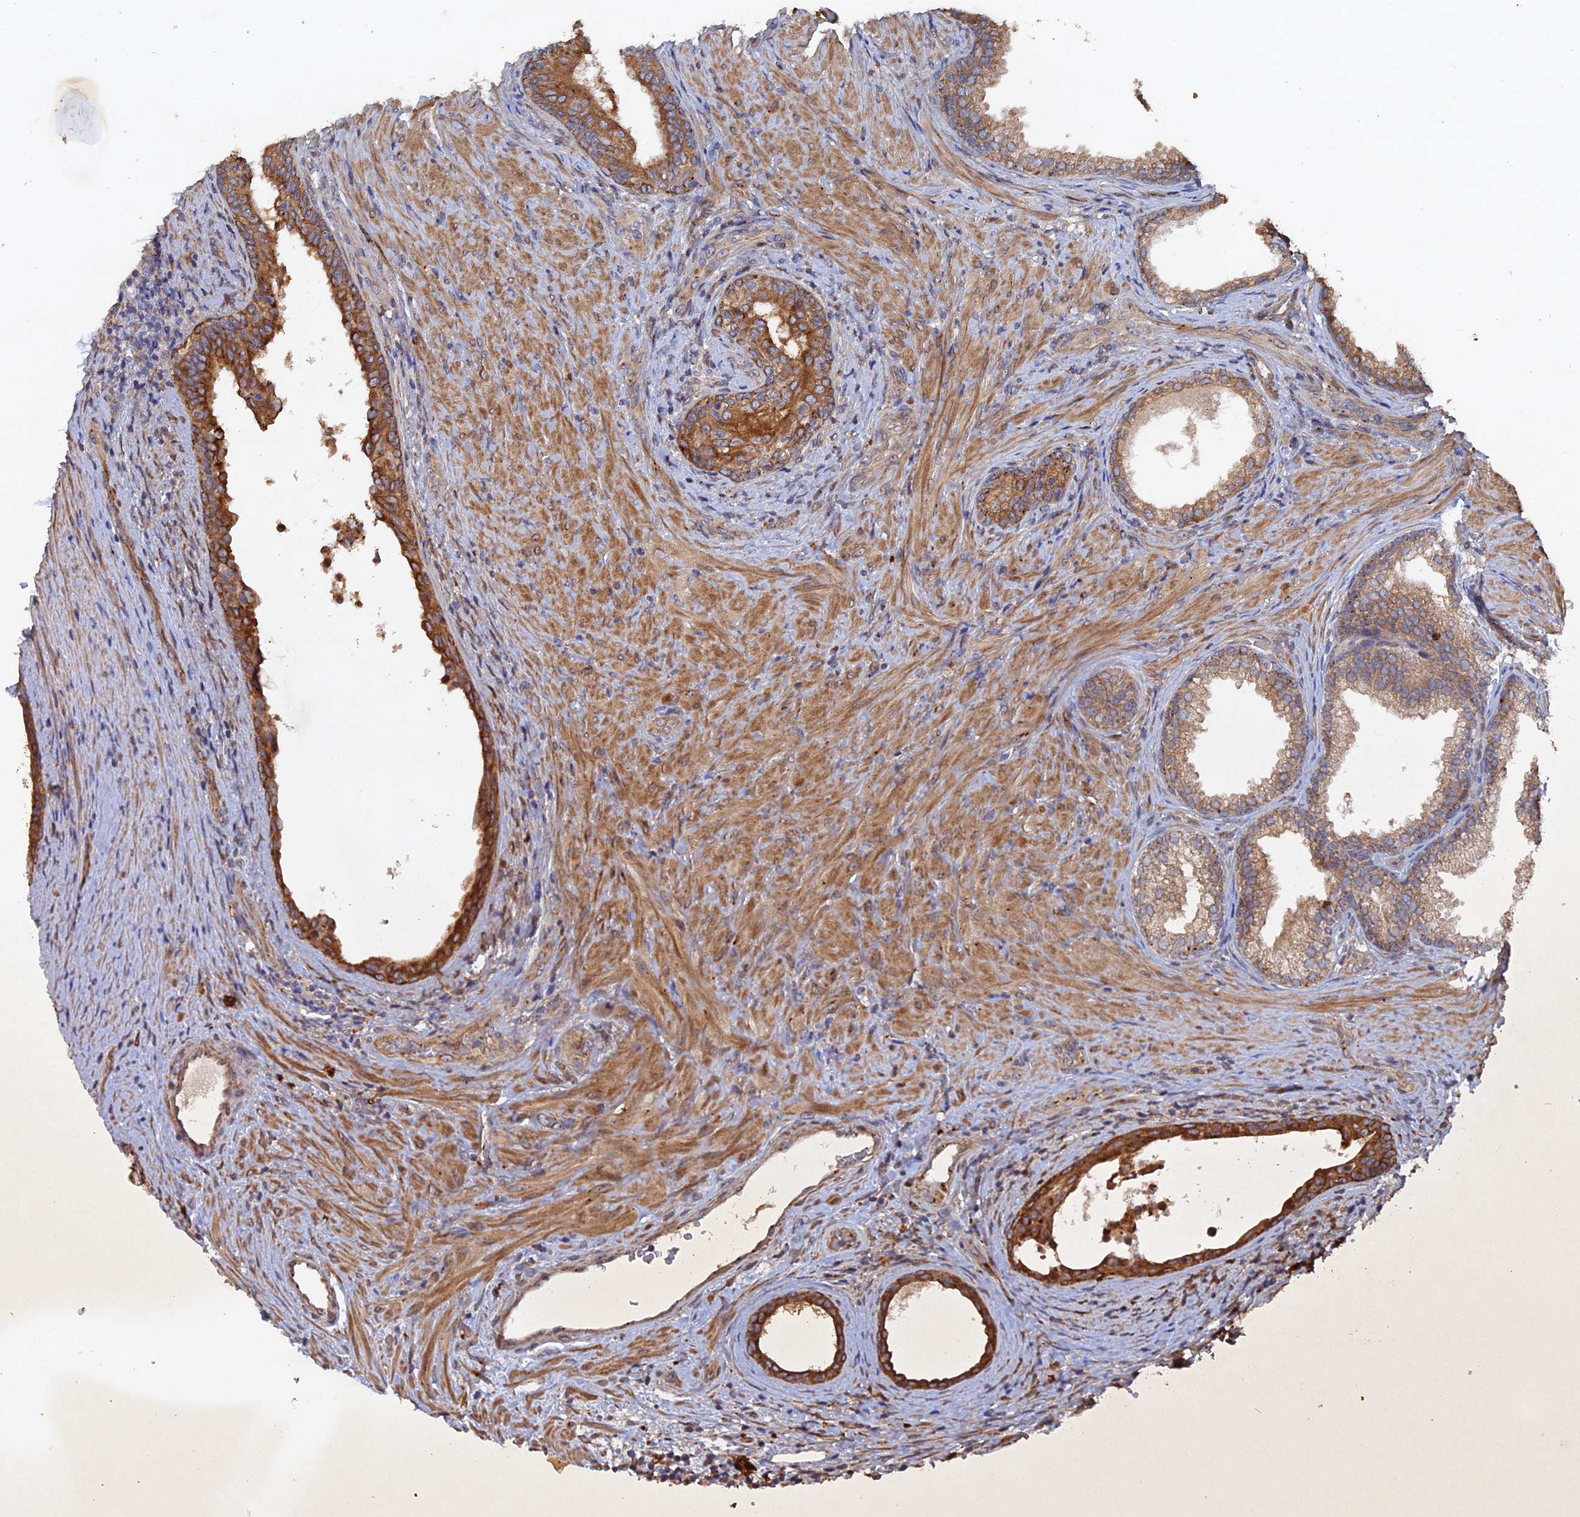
{"staining": {"intensity": "strong", "quantity": "25%-75%", "location": "cytoplasmic/membranous"}, "tissue": "prostate", "cell_type": "Glandular cells", "image_type": "normal", "snomed": [{"axis": "morphology", "description": "Normal tissue, NOS"}, {"axis": "topography", "description": "Prostate"}], "caption": "Normal prostate was stained to show a protein in brown. There is high levels of strong cytoplasmic/membranous expression in about 25%-75% of glandular cells. (IHC, brightfield microscopy, high magnification).", "gene": "VPS37C", "patient": {"sex": "male", "age": 76}}